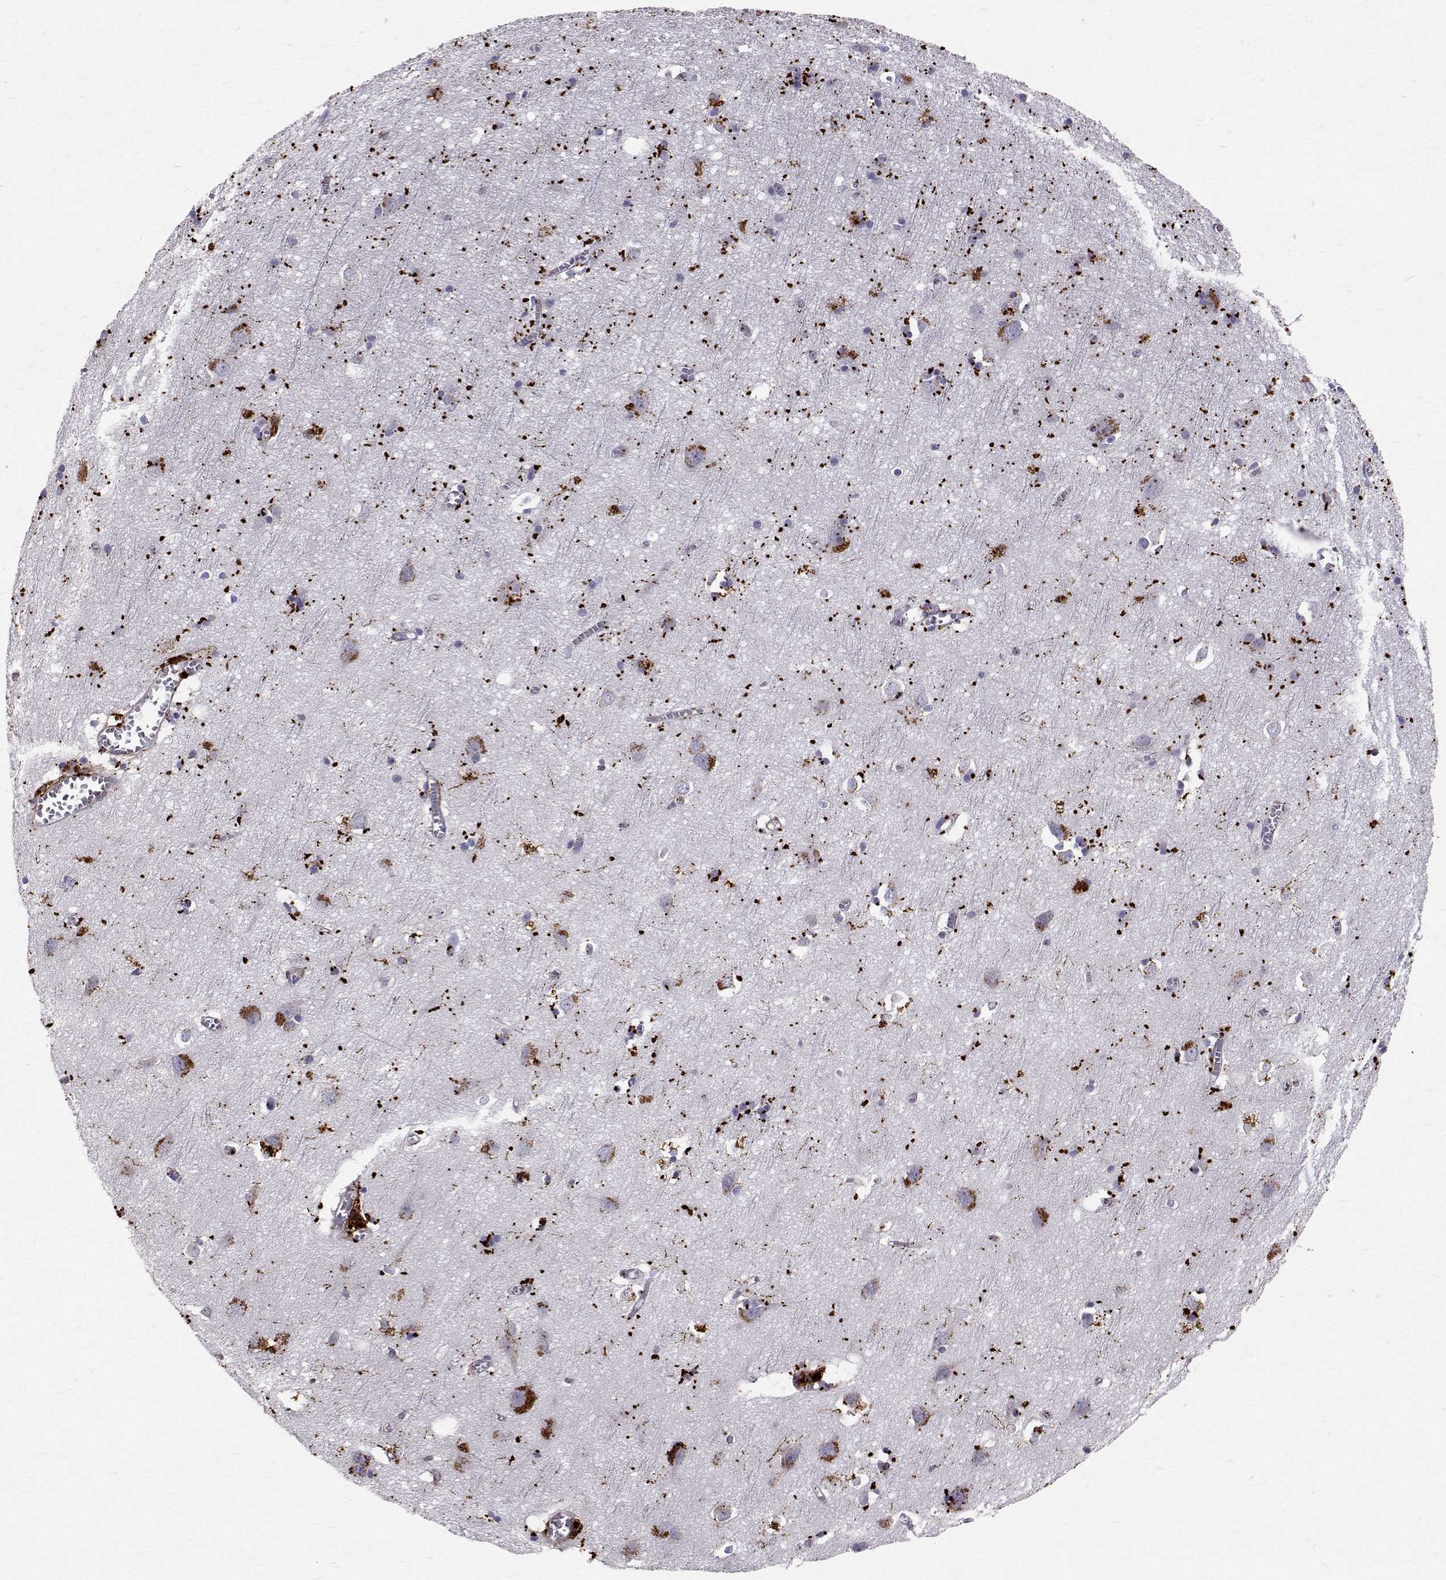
{"staining": {"intensity": "strong", "quantity": "<25%", "location": "cytoplasmic/membranous"}, "tissue": "cerebral cortex", "cell_type": "Endothelial cells", "image_type": "normal", "snomed": [{"axis": "morphology", "description": "Normal tissue, NOS"}, {"axis": "topography", "description": "Cerebral cortex"}], "caption": "Endothelial cells exhibit medium levels of strong cytoplasmic/membranous positivity in approximately <25% of cells in normal cerebral cortex.", "gene": "TPP1", "patient": {"sex": "male", "age": 70}}